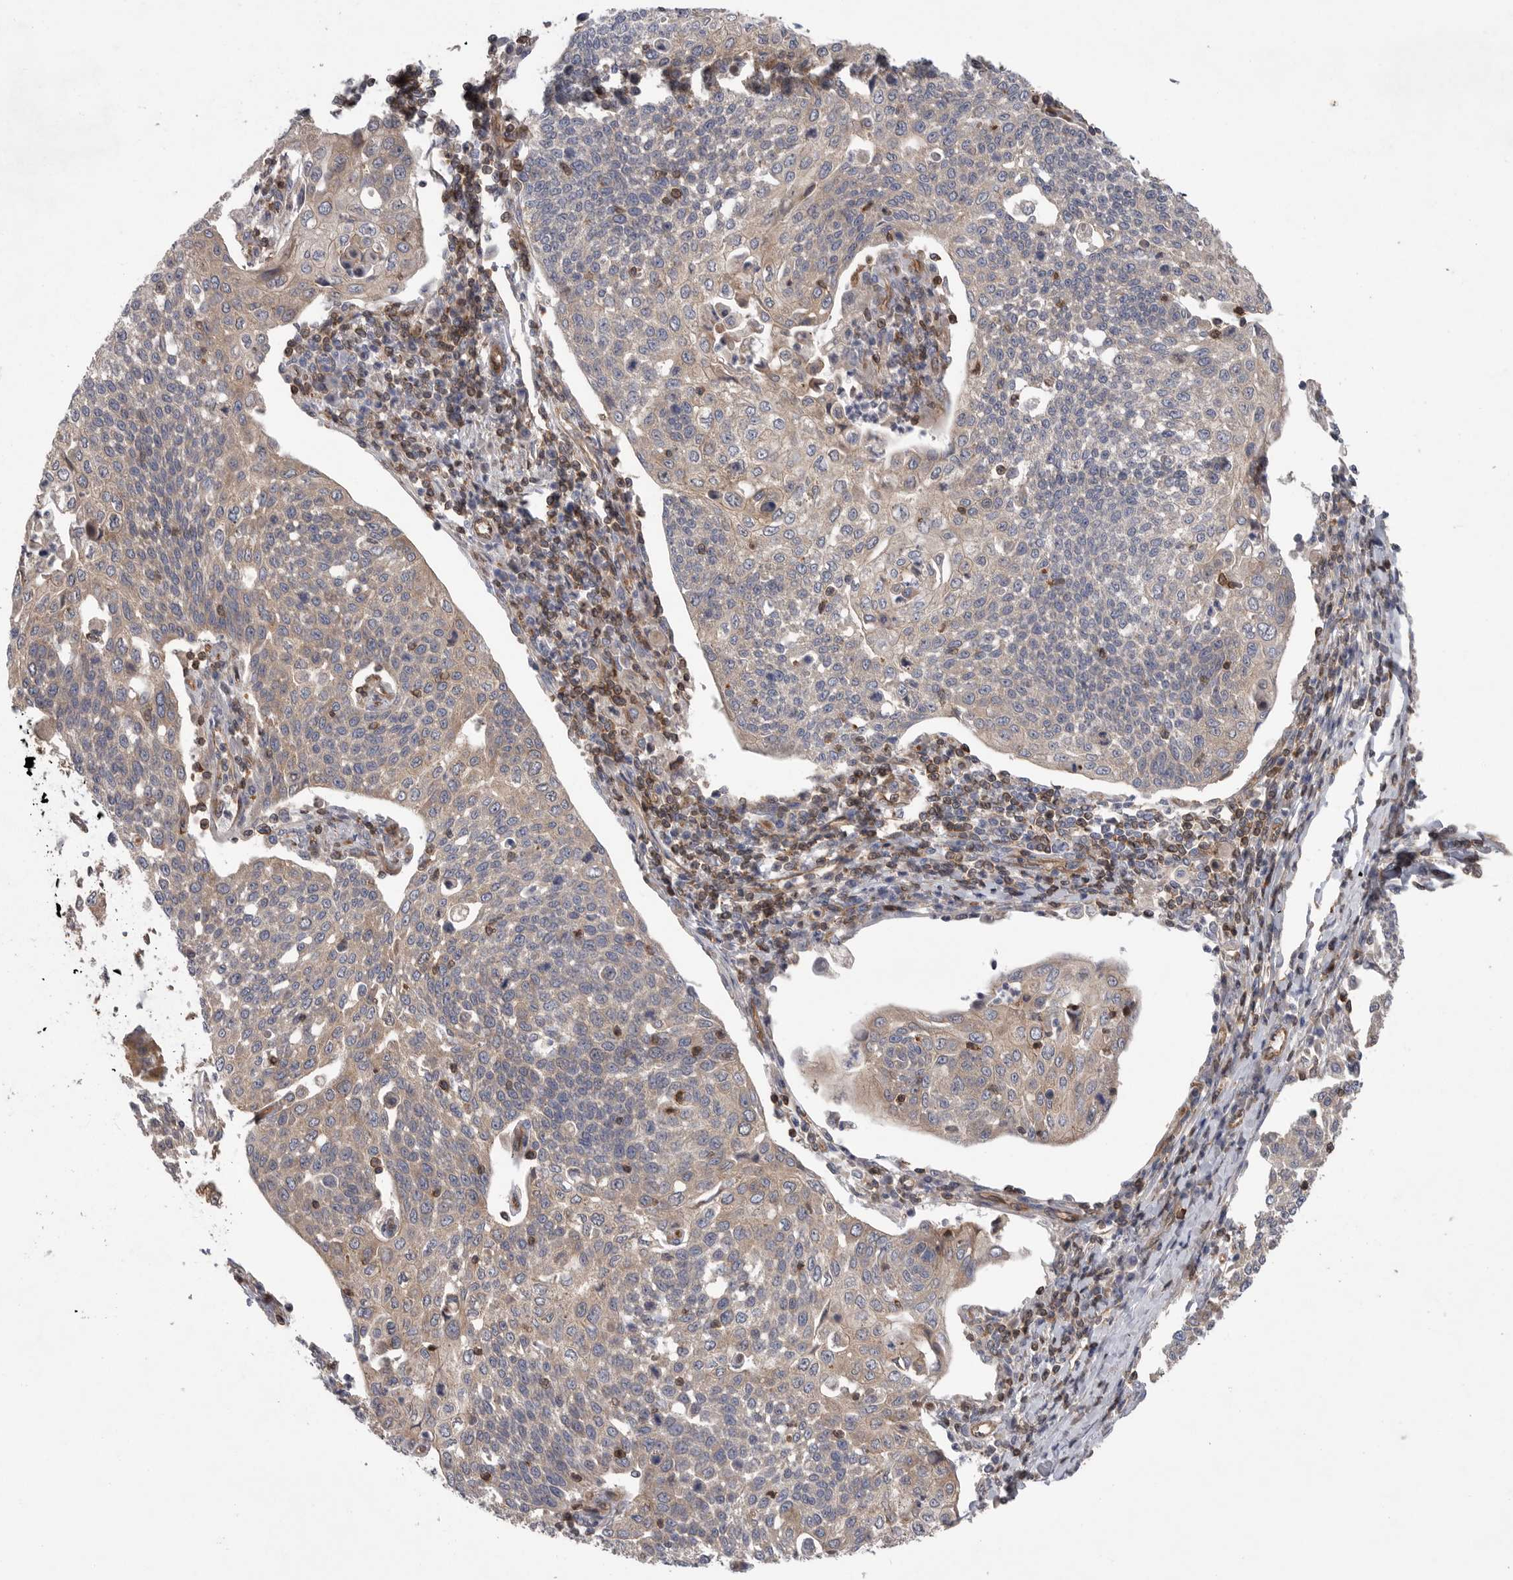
{"staining": {"intensity": "weak", "quantity": "<25%", "location": "cytoplasmic/membranous"}, "tissue": "cervical cancer", "cell_type": "Tumor cells", "image_type": "cancer", "snomed": [{"axis": "morphology", "description": "Squamous cell carcinoma, NOS"}, {"axis": "topography", "description": "Cervix"}], "caption": "This is an IHC micrograph of human cervical cancer (squamous cell carcinoma). There is no positivity in tumor cells.", "gene": "PRKCH", "patient": {"sex": "female", "age": 34}}